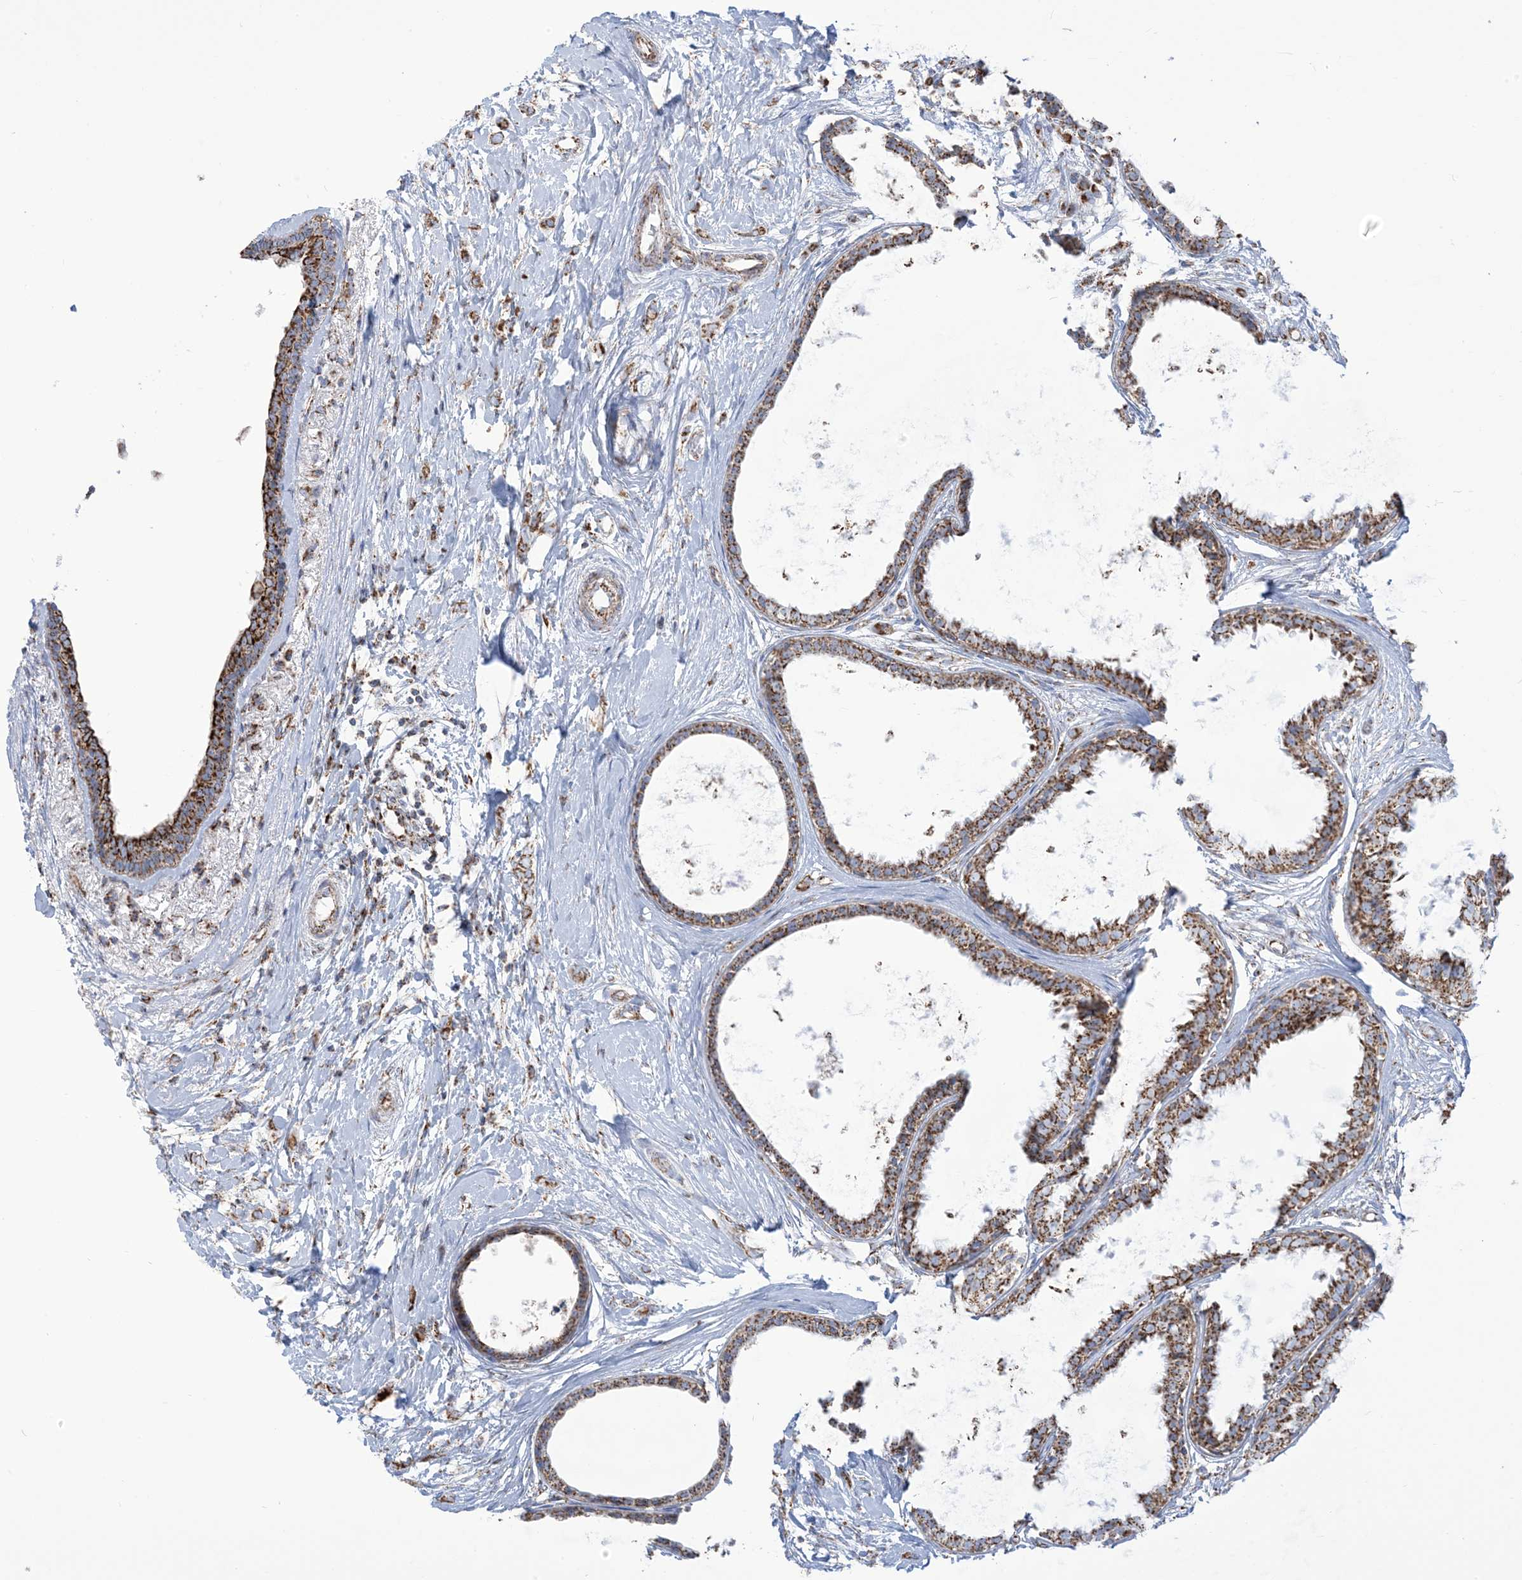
{"staining": {"intensity": "moderate", "quantity": ">75%", "location": "cytoplasmic/membranous"}, "tissue": "breast cancer", "cell_type": "Tumor cells", "image_type": "cancer", "snomed": [{"axis": "morphology", "description": "Normal tissue, NOS"}, {"axis": "morphology", "description": "Lobular carcinoma"}, {"axis": "topography", "description": "Breast"}], "caption": "The image reveals a brown stain indicating the presence of a protein in the cytoplasmic/membranous of tumor cells in breast cancer (lobular carcinoma).", "gene": "SAMM50", "patient": {"sex": "female", "age": 47}}